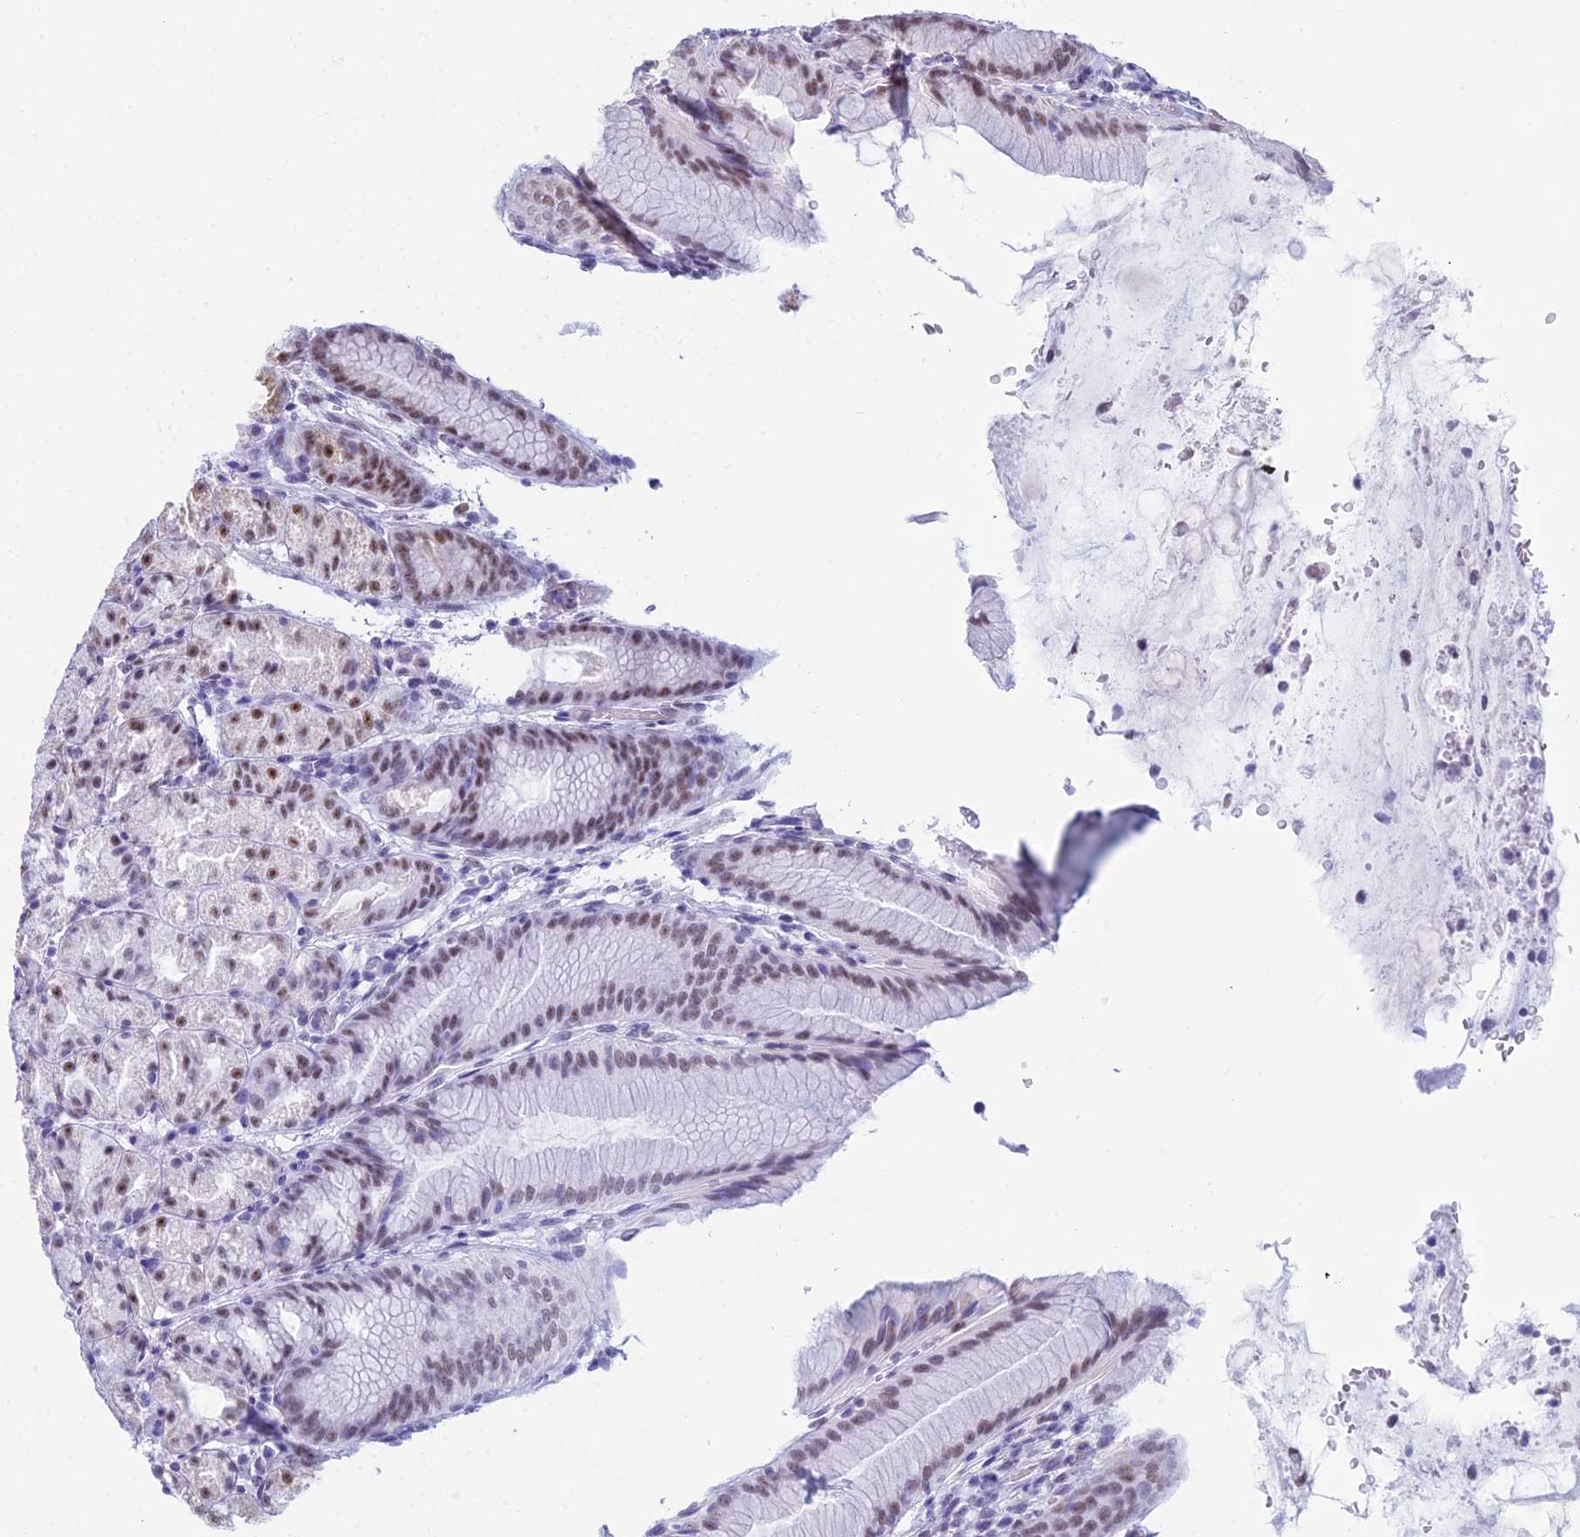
{"staining": {"intensity": "strong", "quantity": "25%-75%", "location": "nuclear"}, "tissue": "stomach", "cell_type": "Glandular cells", "image_type": "normal", "snomed": [{"axis": "morphology", "description": "Normal tissue, NOS"}, {"axis": "topography", "description": "Stomach, upper"}], "caption": "Unremarkable stomach was stained to show a protein in brown. There is high levels of strong nuclear expression in approximately 25%-75% of glandular cells. The staining was performed using DAB (3,3'-diaminobenzidine) to visualize the protein expression in brown, while the nuclei were stained in blue with hematoxylin (Magnification: 20x).", "gene": "KLF14", "patient": {"sex": "male", "age": 48}}